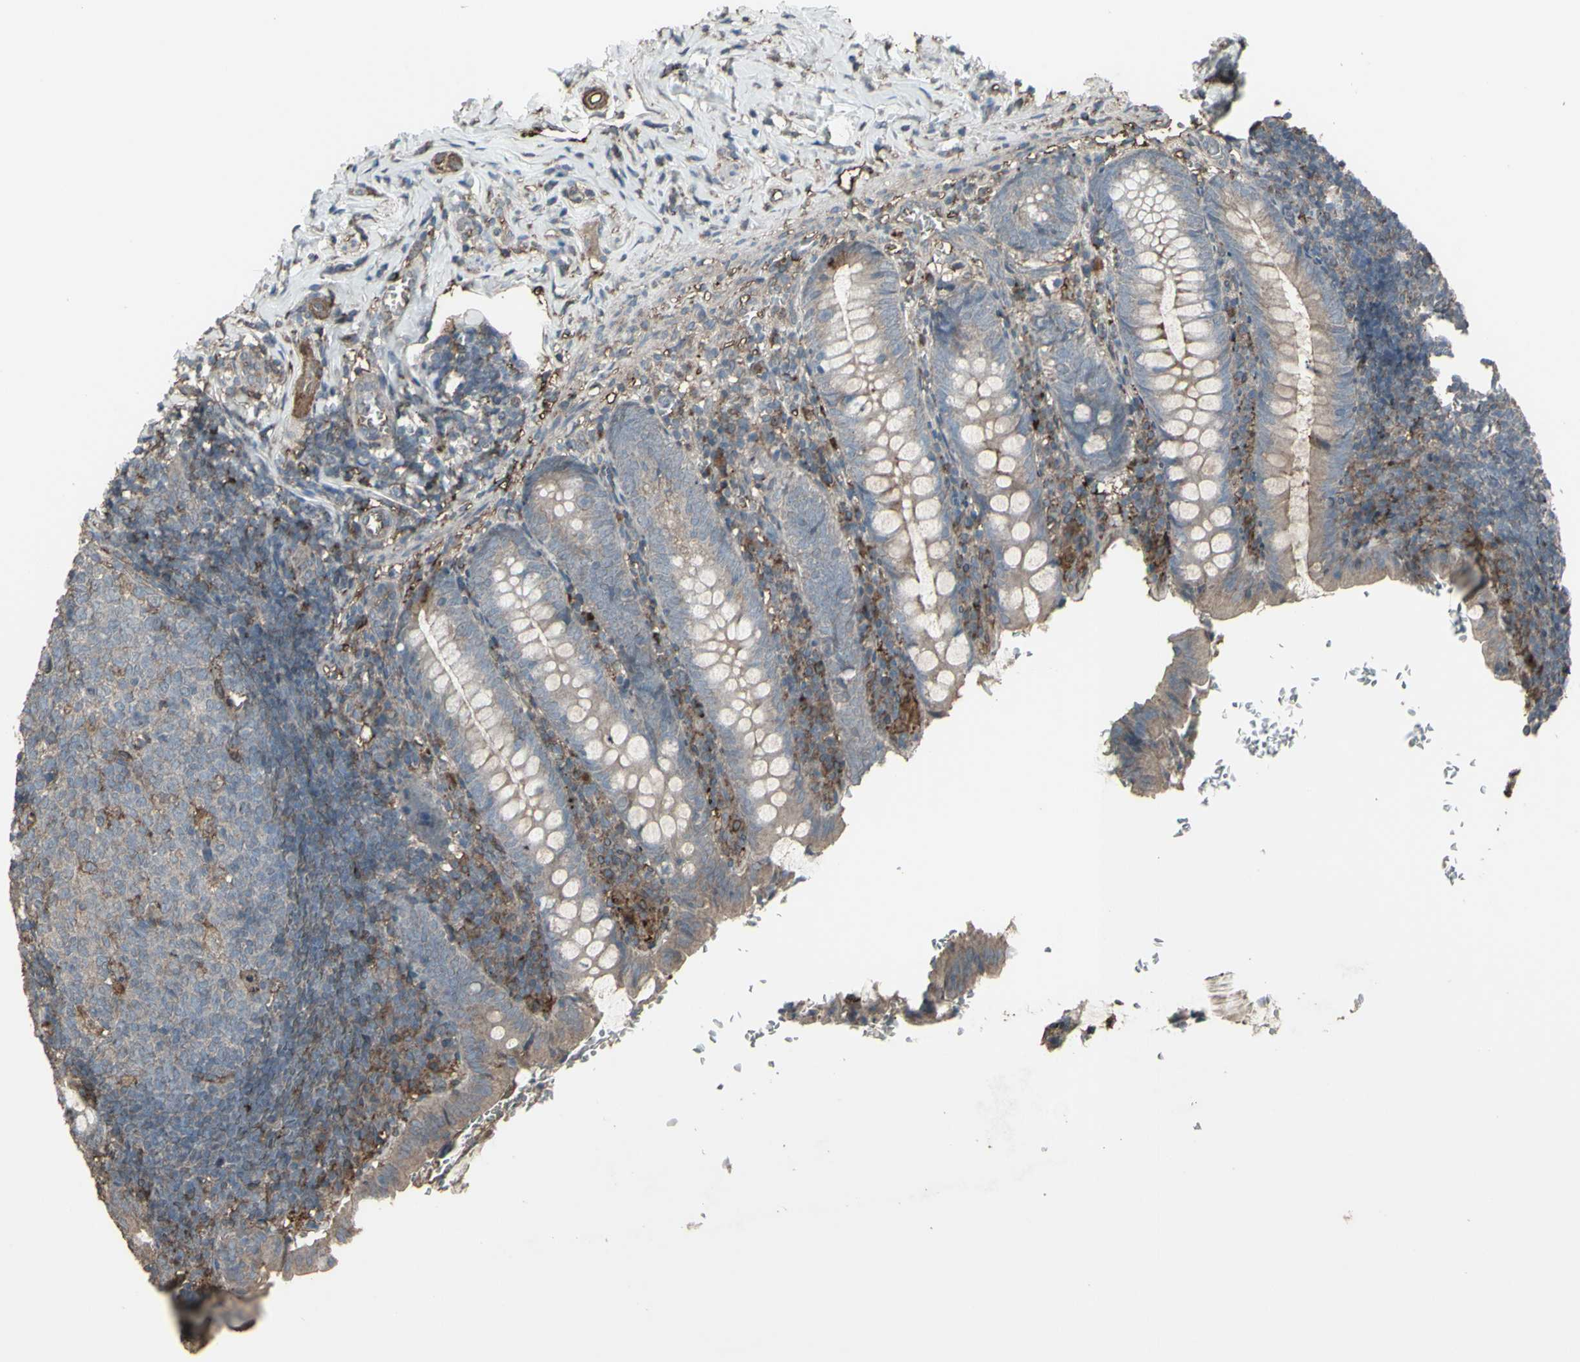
{"staining": {"intensity": "weak", "quantity": ">75%", "location": "cytoplasmic/membranous"}, "tissue": "appendix", "cell_type": "Glandular cells", "image_type": "normal", "snomed": [{"axis": "morphology", "description": "Normal tissue, NOS"}, {"axis": "topography", "description": "Appendix"}], "caption": "About >75% of glandular cells in benign appendix demonstrate weak cytoplasmic/membranous protein staining as visualized by brown immunohistochemical staining.", "gene": "SMO", "patient": {"sex": "female", "age": 10}}